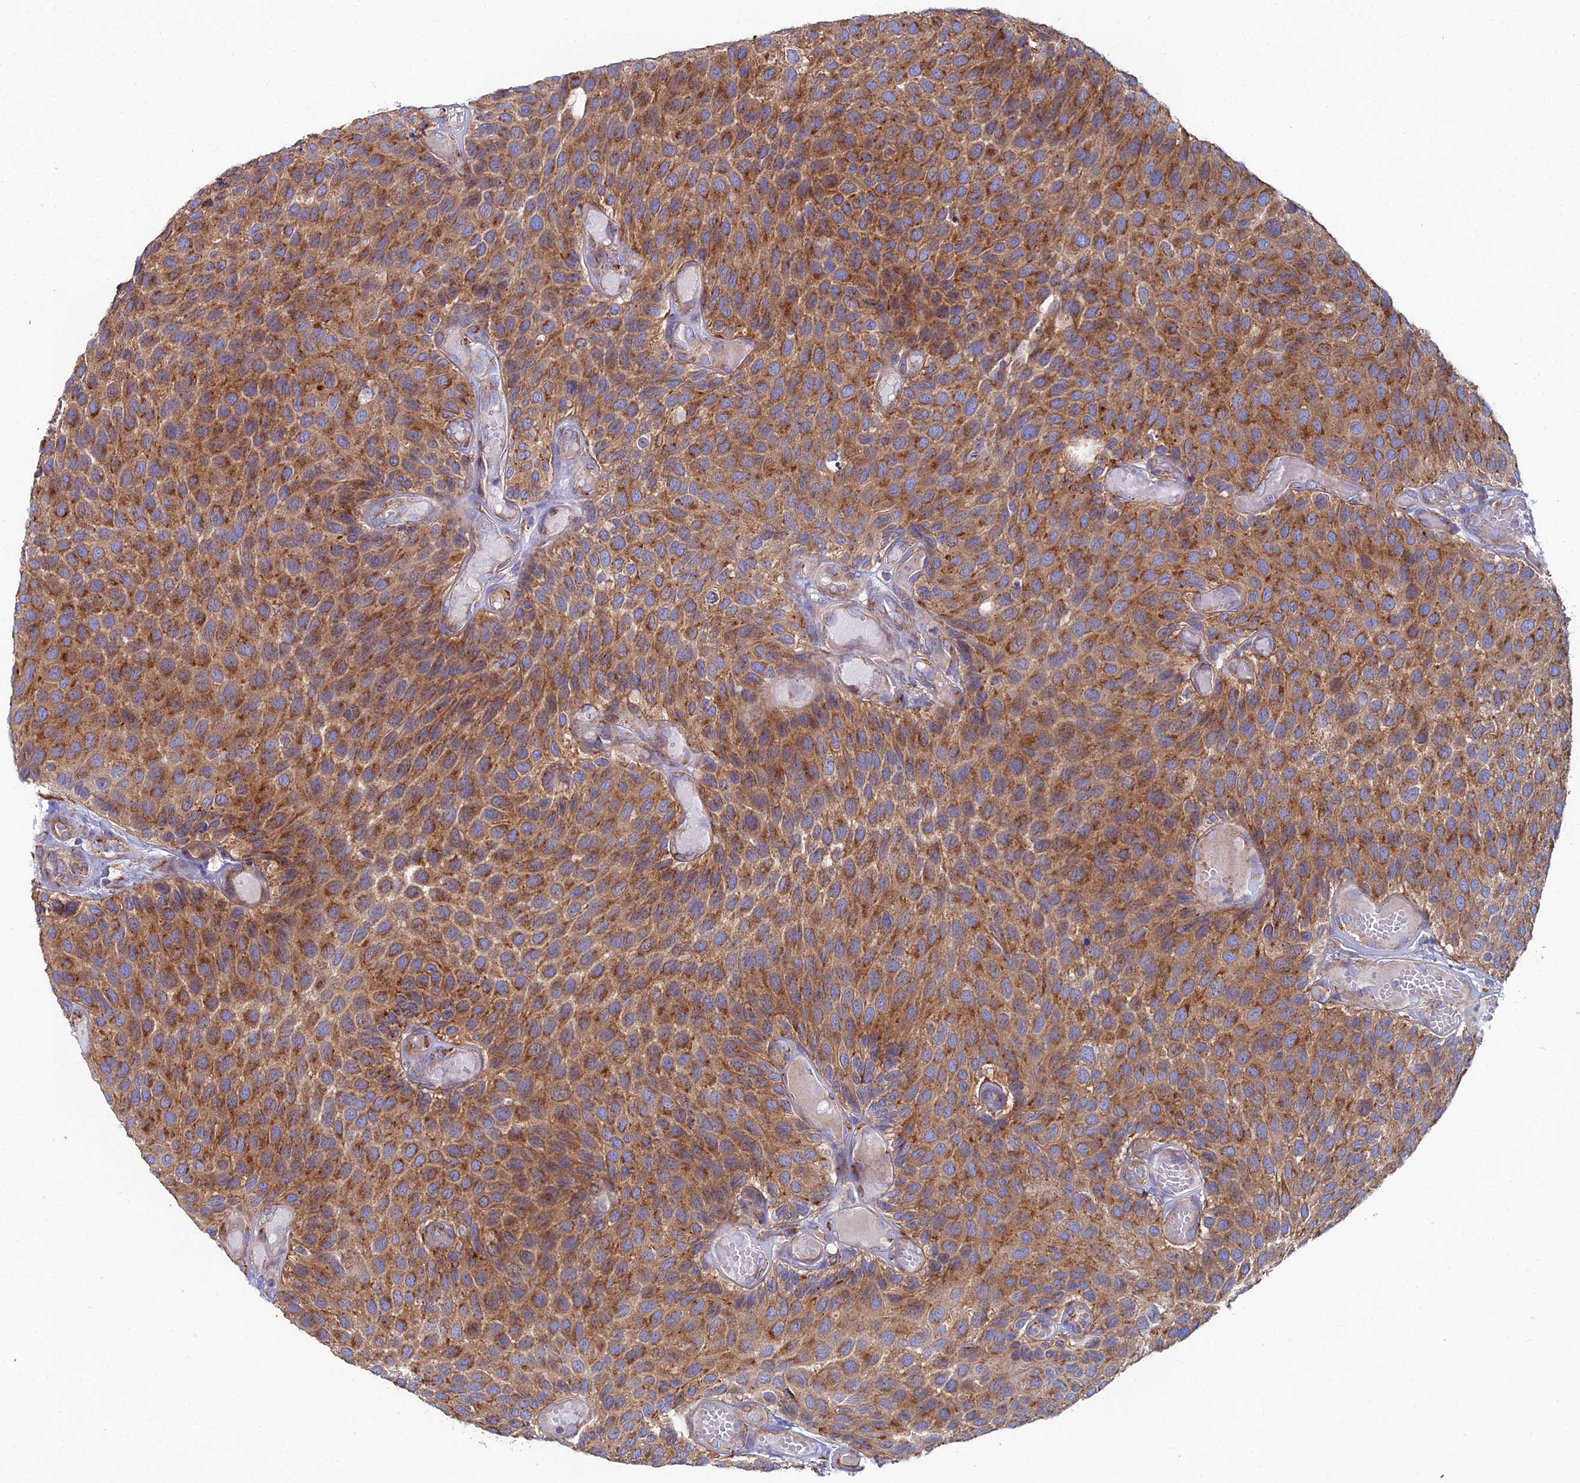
{"staining": {"intensity": "moderate", "quantity": ">75%", "location": "cytoplasmic/membranous"}, "tissue": "urothelial cancer", "cell_type": "Tumor cells", "image_type": "cancer", "snomed": [{"axis": "morphology", "description": "Urothelial carcinoma, Low grade"}, {"axis": "topography", "description": "Urinary bladder"}], "caption": "About >75% of tumor cells in urothelial carcinoma (low-grade) reveal moderate cytoplasmic/membranous protein positivity as visualized by brown immunohistochemical staining.", "gene": "CLCN3", "patient": {"sex": "male", "age": 89}}